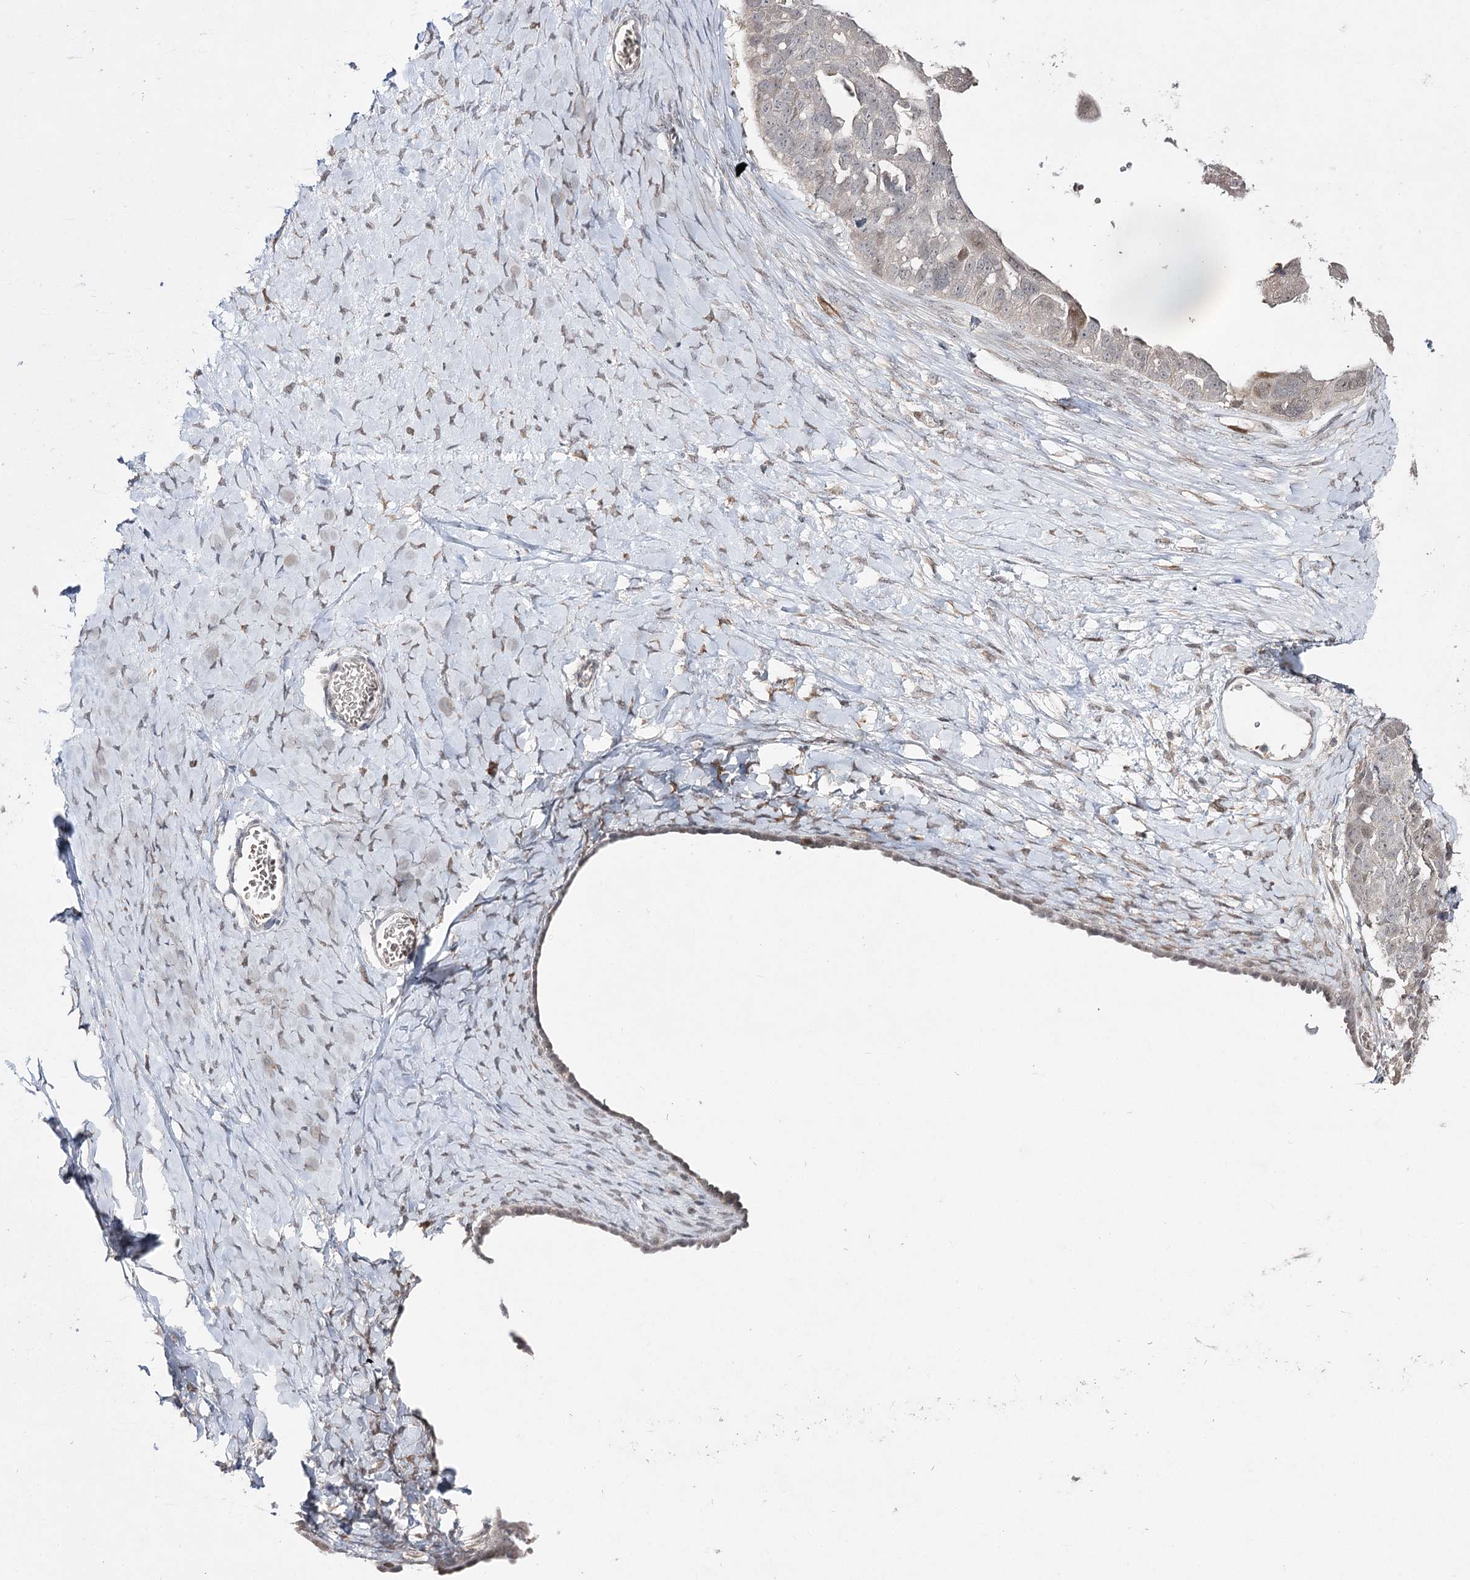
{"staining": {"intensity": "negative", "quantity": "none", "location": "none"}, "tissue": "ovarian cancer", "cell_type": "Tumor cells", "image_type": "cancer", "snomed": [{"axis": "morphology", "description": "Cystadenocarcinoma, serous, NOS"}, {"axis": "topography", "description": "Ovary"}], "caption": "The immunohistochemistry histopathology image has no significant expression in tumor cells of serous cystadenocarcinoma (ovarian) tissue.", "gene": "HSD11B2", "patient": {"sex": "female", "age": 79}}